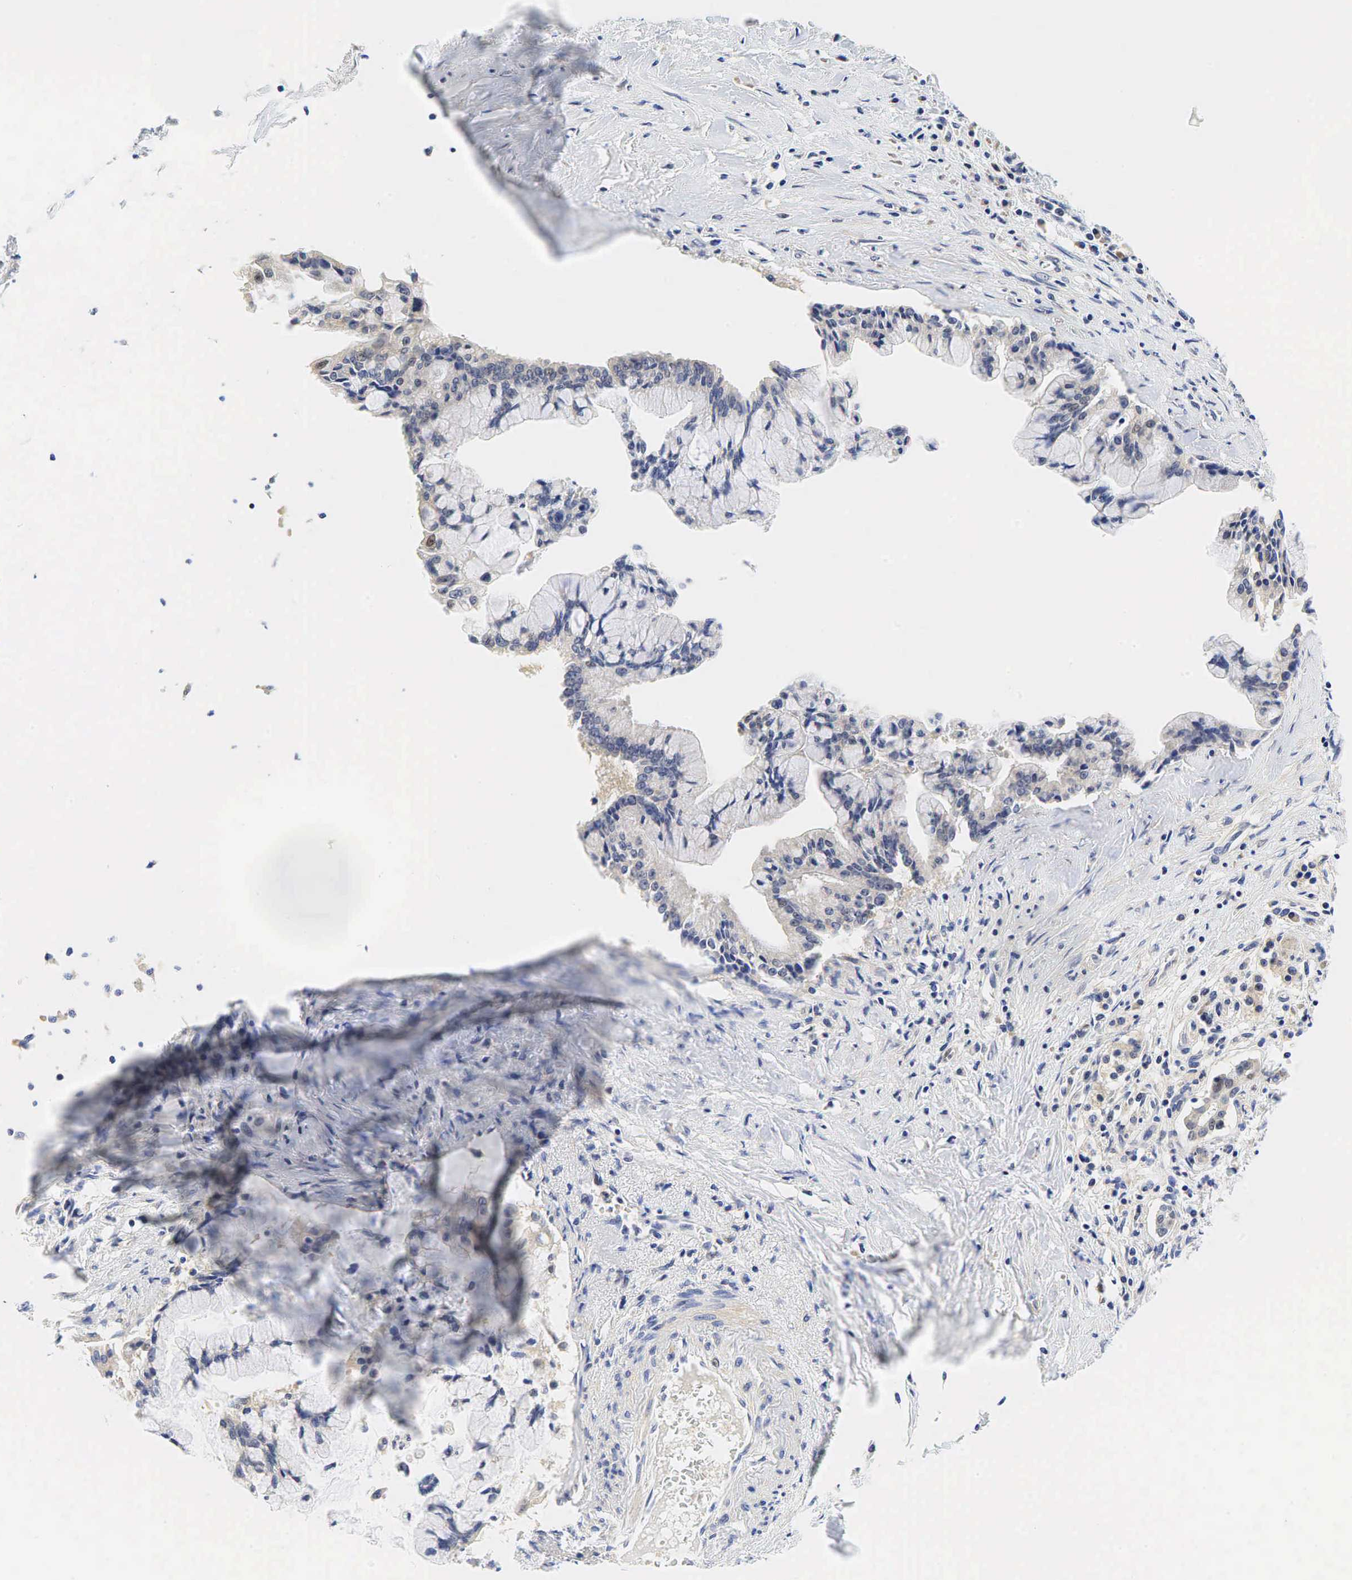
{"staining": {"intensity": "negative", "quantity": "none", "location": "none"}, "tissue": "pancreatic cancer", "cell_type": "Tumor cells", "image_type": "cancer", "snomed": [{"axis": "morphology", "description": "Adenocarcinoma, NOS"}, {"axis": "topography", "description": "Pancreas"}], "caption": "This micrograph is of adenocarcinoma (pancreatic) stained with immunohistochemistry (IHC) to label a protein in brown with the nuclei are counter-stained blue. There is no staining in tumor cells. (DAB immunohistochemistry with hematoxylin counter stain).", "gene": "CCND1", "patient": {"sex": "male", "age": 59}}